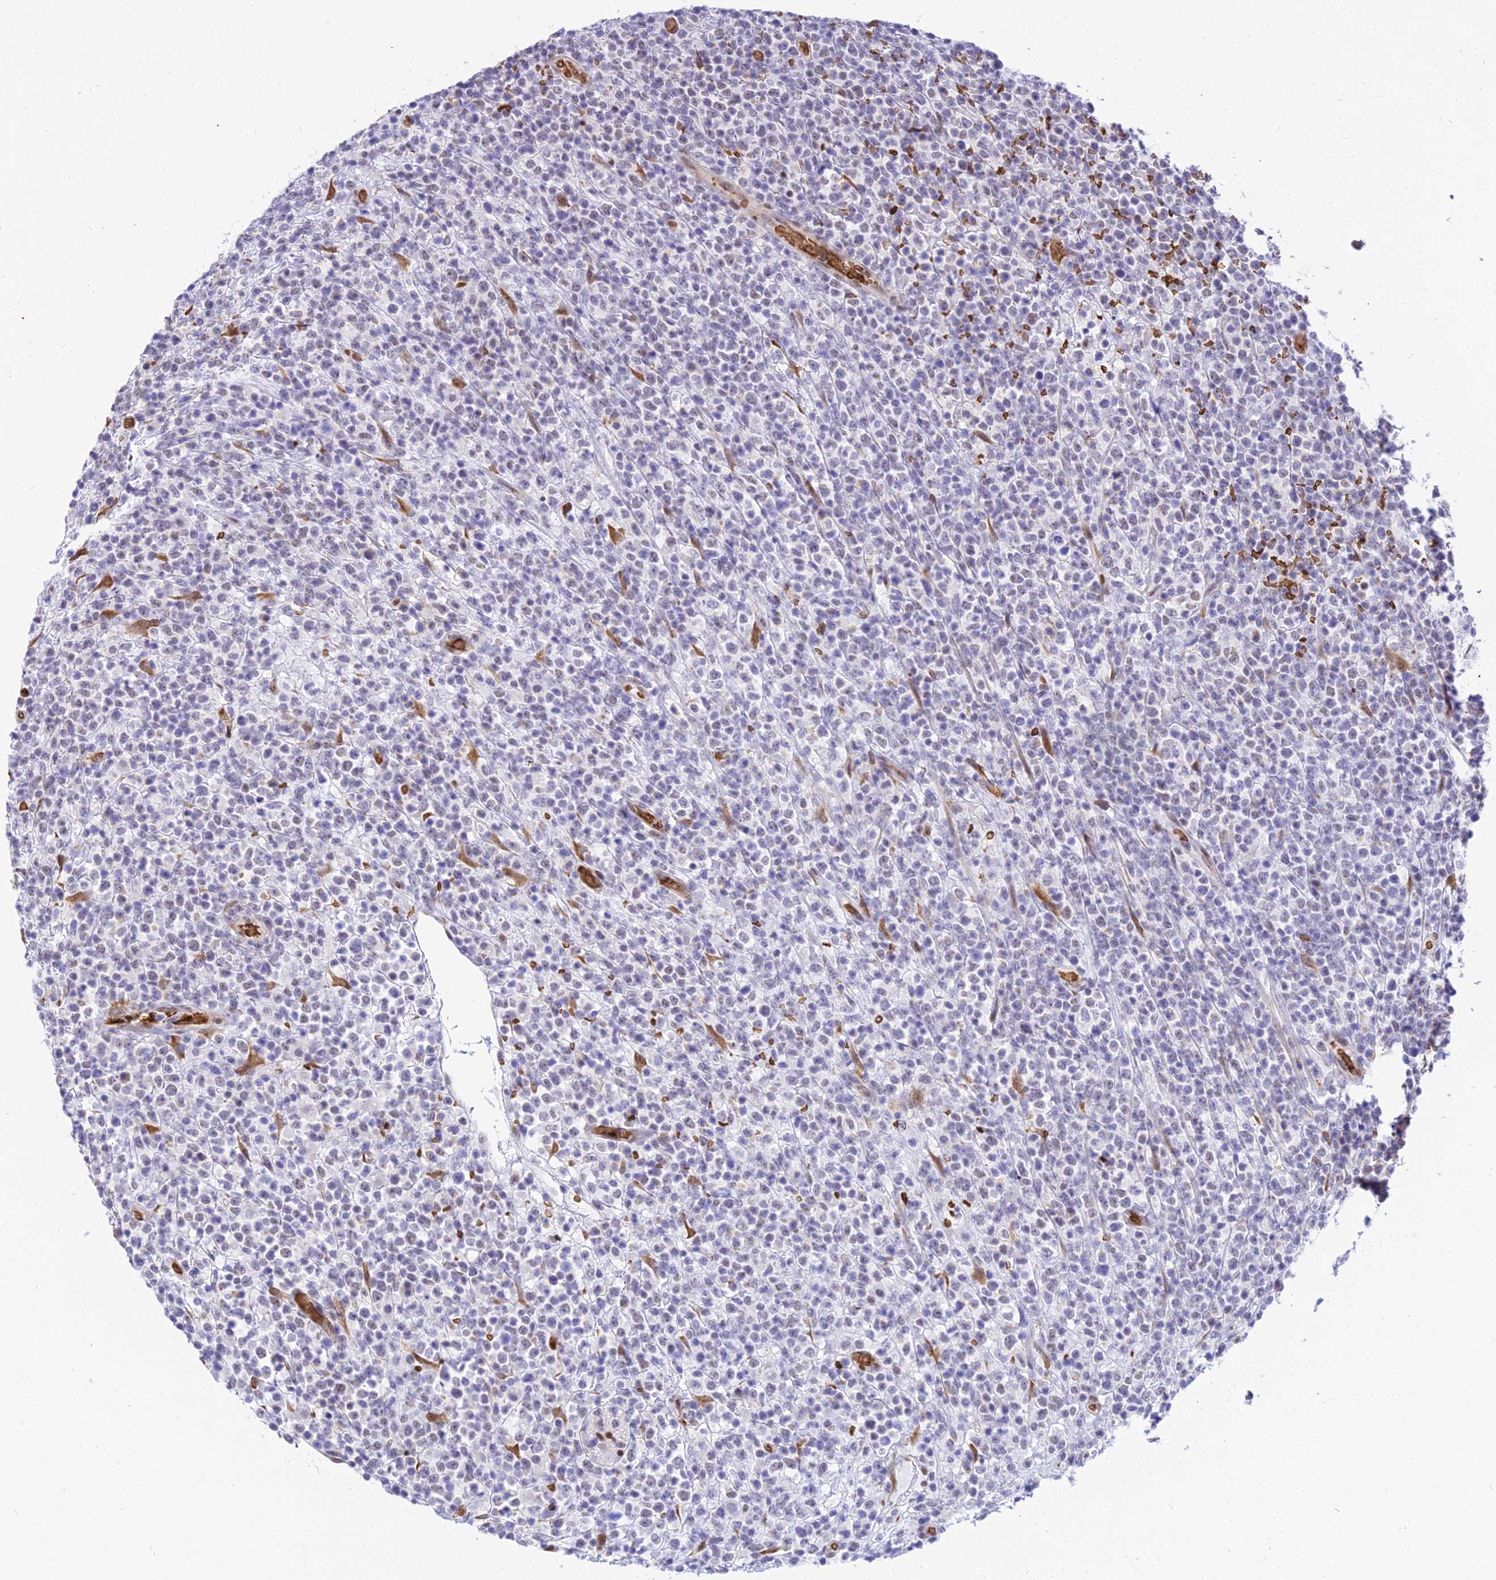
{"staining": {"intensity": "negative", "quantity": "none", "location": "none"}, "tissue": "lymphoma", "cell_type": "Tumor cells", "image_type": "cancer", "snomed": [{"axis": "morphology", "description": "Malignant lymphoma, non-Hodgkin's type, High grade"}, {"axis": "topography", "description": "Colon"}], "caption": "IHC micrograph of neoplastic tissue: human malignant lymphoma, non-Hodgkin's type (high-grade) stained with DAB demonstrates no significant protein staining in tumor cells.", "gene": "BCL9", "patient": {"sex": "female", "age": 53}}